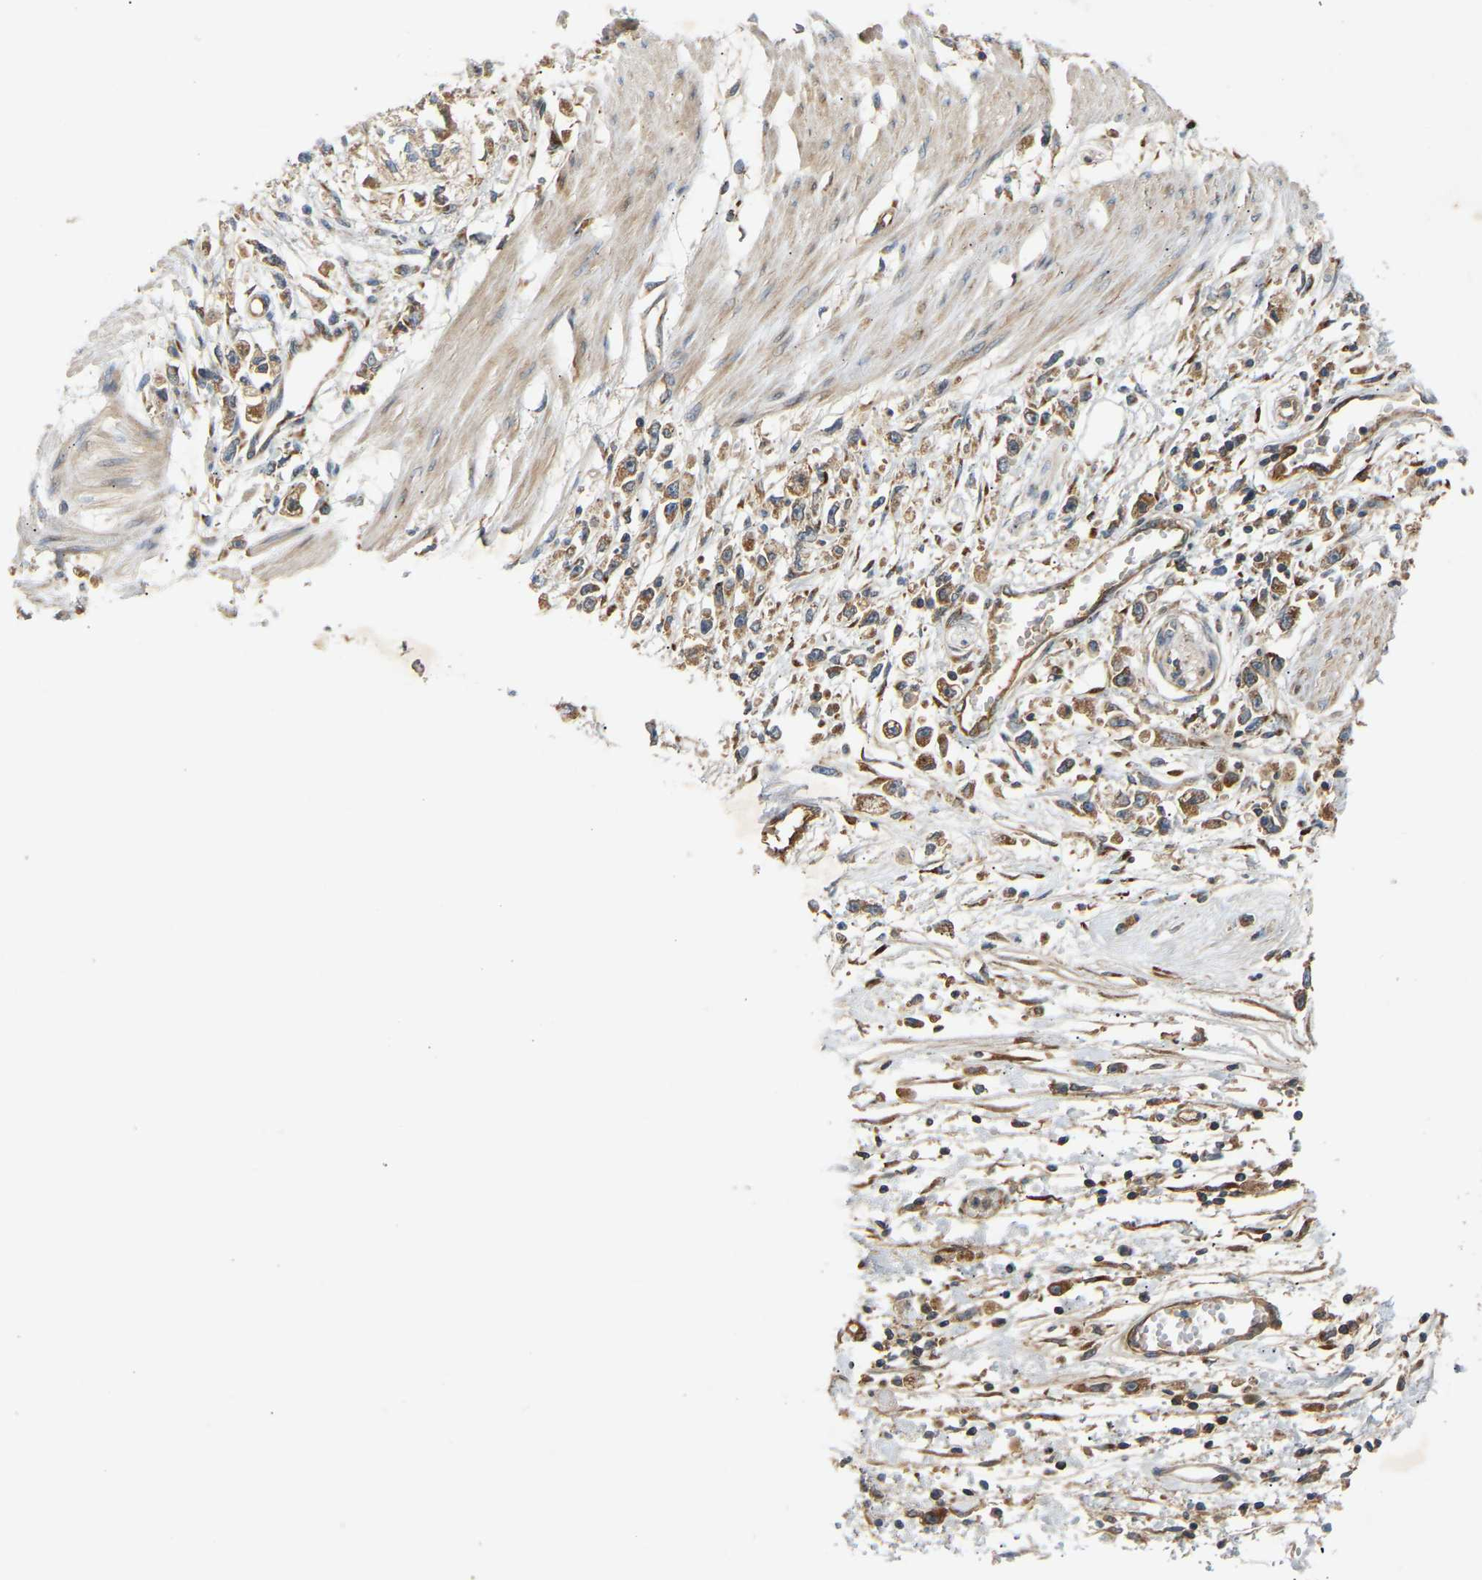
{"staining": {"intensity": "moderate", "quantity": ">75%", "location": "cytoplasmic/membranous"}, "tissue": "stomach cancer", "cell_type": "Tumor cells", "image_type": "cancer", "snomed": [{"axis": "morphology", "description": "Adenocarcinoma, NOS"}, {"axis": "topography", "description": "Stomach"}], "caption": "IHC staining of stomach cancer, which demonstrates medium levels of moderate cytoplasmic/membranous staining in approximately >75% of tumor cells indicating moderate cytoplasmic/membranous protein expression. The staining was performed using DAB (brown) for protein detection and nuclei were counterstained in hematoxylin (blue).", "gene": "PTCD1", "patient": {"sex": "female", "age": 59}}